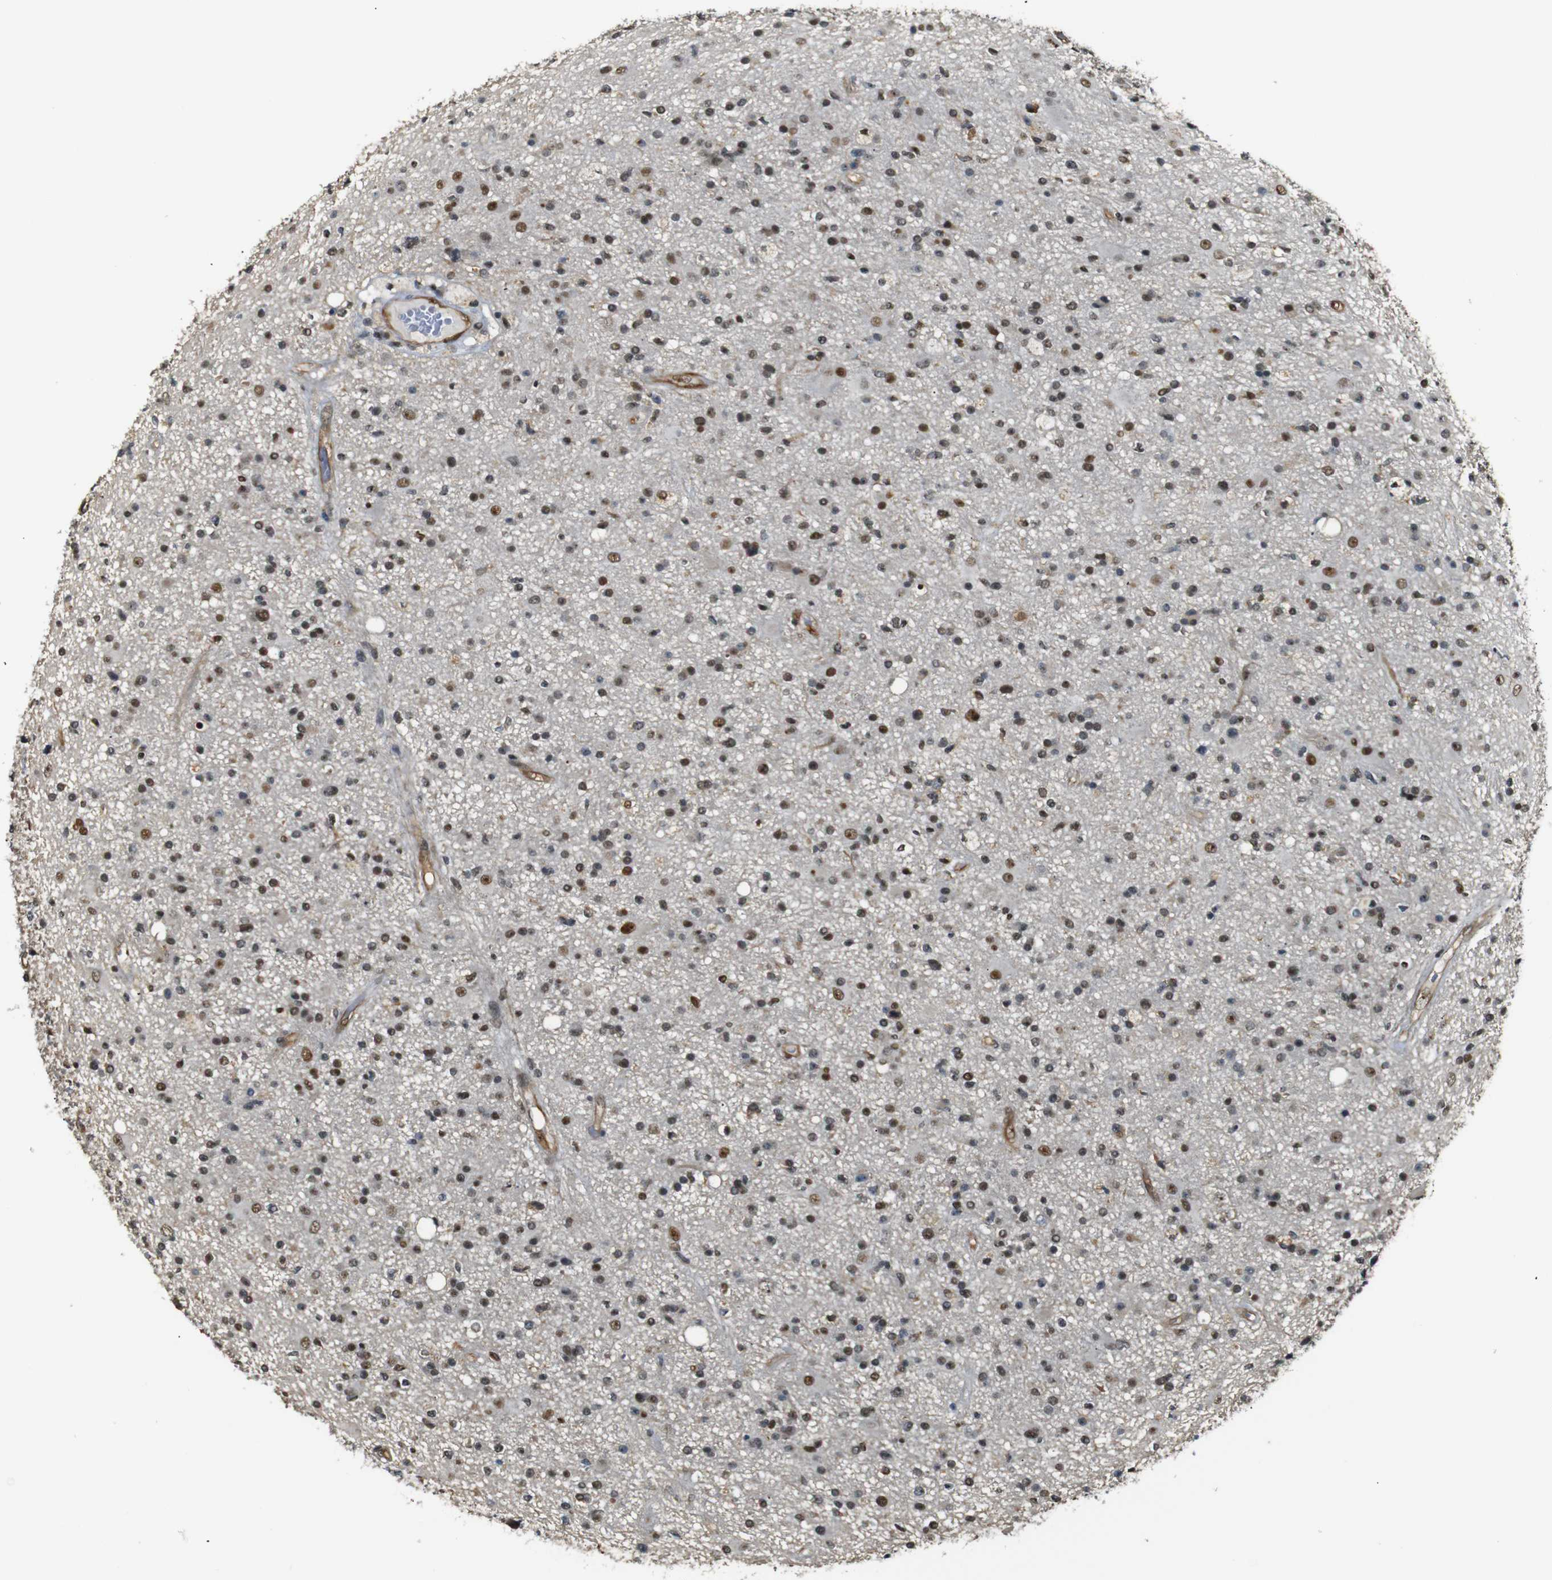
{"staining": {"intensity": "strong", "quantity": "25%-75%", "location": "nuclear"}, "tissue": "glioma", "cell_type": "Tumor cells", "image_type": "cancer", "snomed": [{"axis": "morphology", "description": "Glioma, malignant, High grade"}, {"axis": "topography", "description": "Brain"}], "caption": "Approximately 25%-75% of tumor cells in glioma exhibit strong nuclear protein positivity as visualized by brown immunohistochemical staining.", "gene": "PARN", "patient": {"sex": "male", "age": 33}}